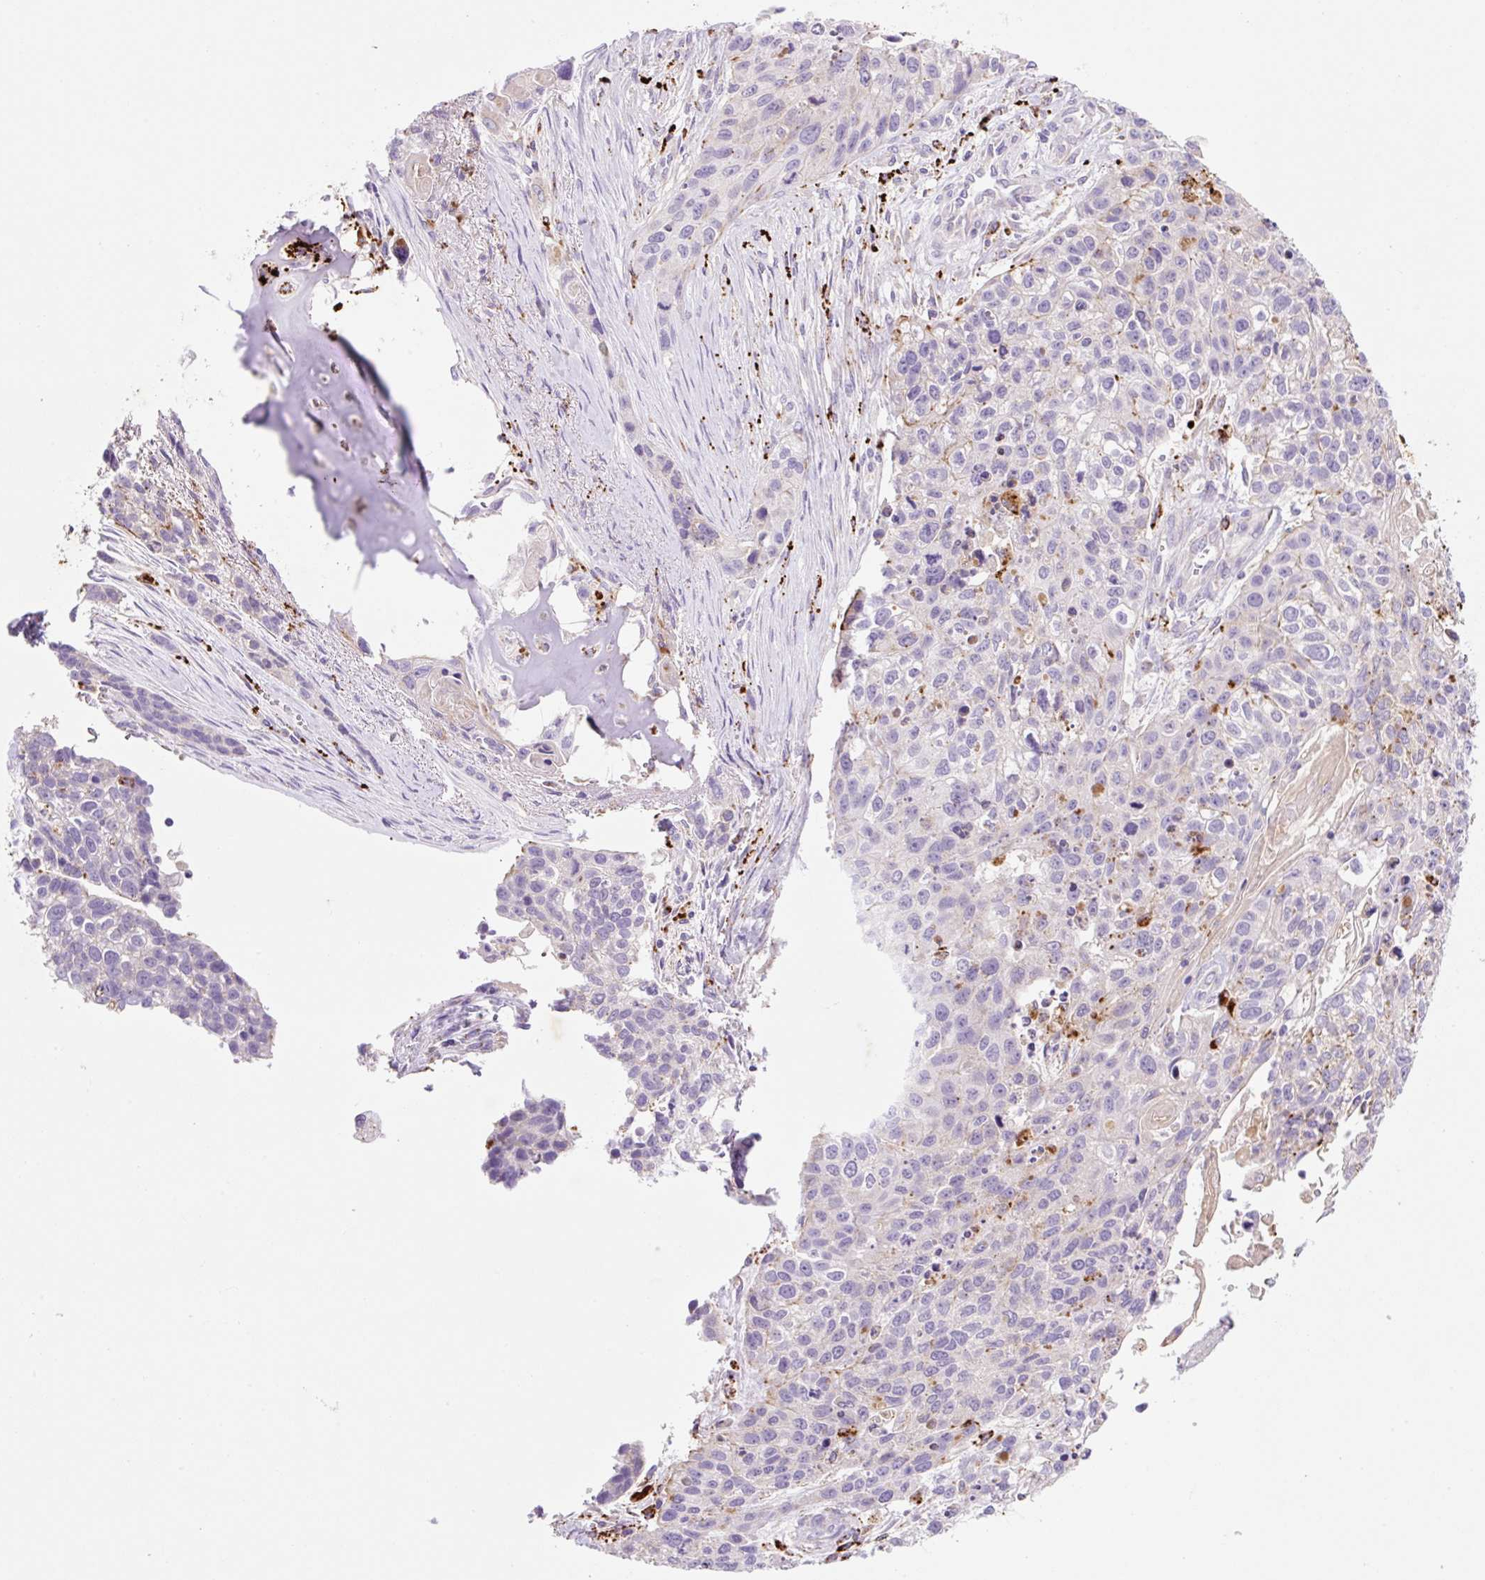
{"staining": {"intensity": "negative", "quantity": "none", "location": "none"}, "tissue": "lung cancer", "cell_type": "Tumor cells", "image_type": "cancer", "snomed": [{"axis": "morphology", "description": "Squamous cell carcinoma, NOS"}, {"axis": "topography", "description": "Lung"}], "caption": "Lung cancer (squamous cell carcinoma) was stained to show a protein in brown. There is no significant positivity in tumor cells. (DAB immunohistochemistry (IHC), high magnification).", "gene": "HEXA", "patient": {"sex": "male", "age": 74}}